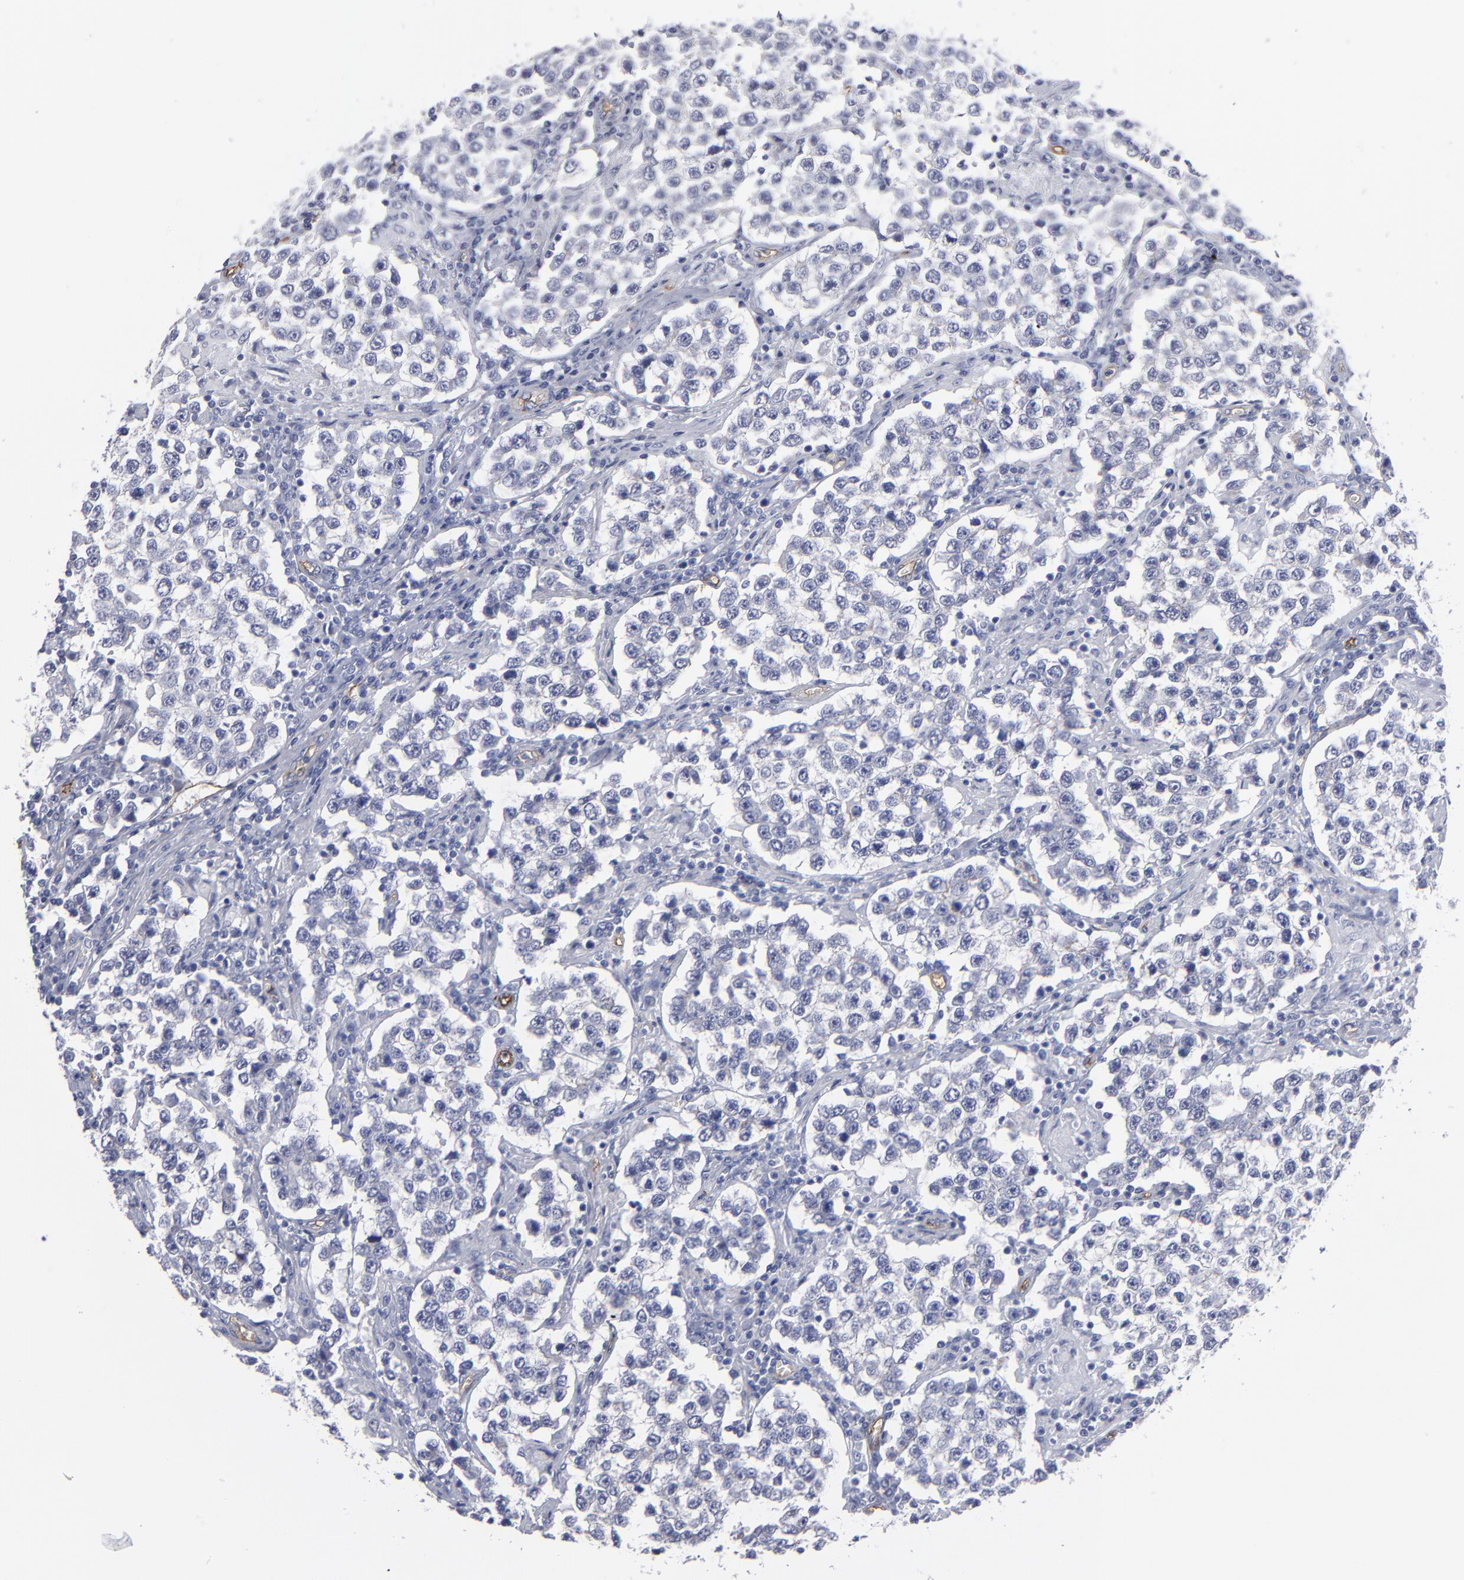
{"staining": {"intensity": "negative", "quantity": "none", "location": "none"}, "tissue": "testis cancer", "cell_type": "Tumor cells", "image_type": "cancer", "snomed": [{"axis": "morphology", "description": "Seminoma, NOS"}, {"axis": "topography", "description": "Testis"}], "caption": "High magnification brightfield microscopy of seminoma (testis) stained with DAB (3,3'-diaminobenzidine) (brown) and counterstained with hematoxylin (blue): tumor cells show no significant expression.", "gene": "TM4SF1", "patient": {"sex": "male", "age": 36}}